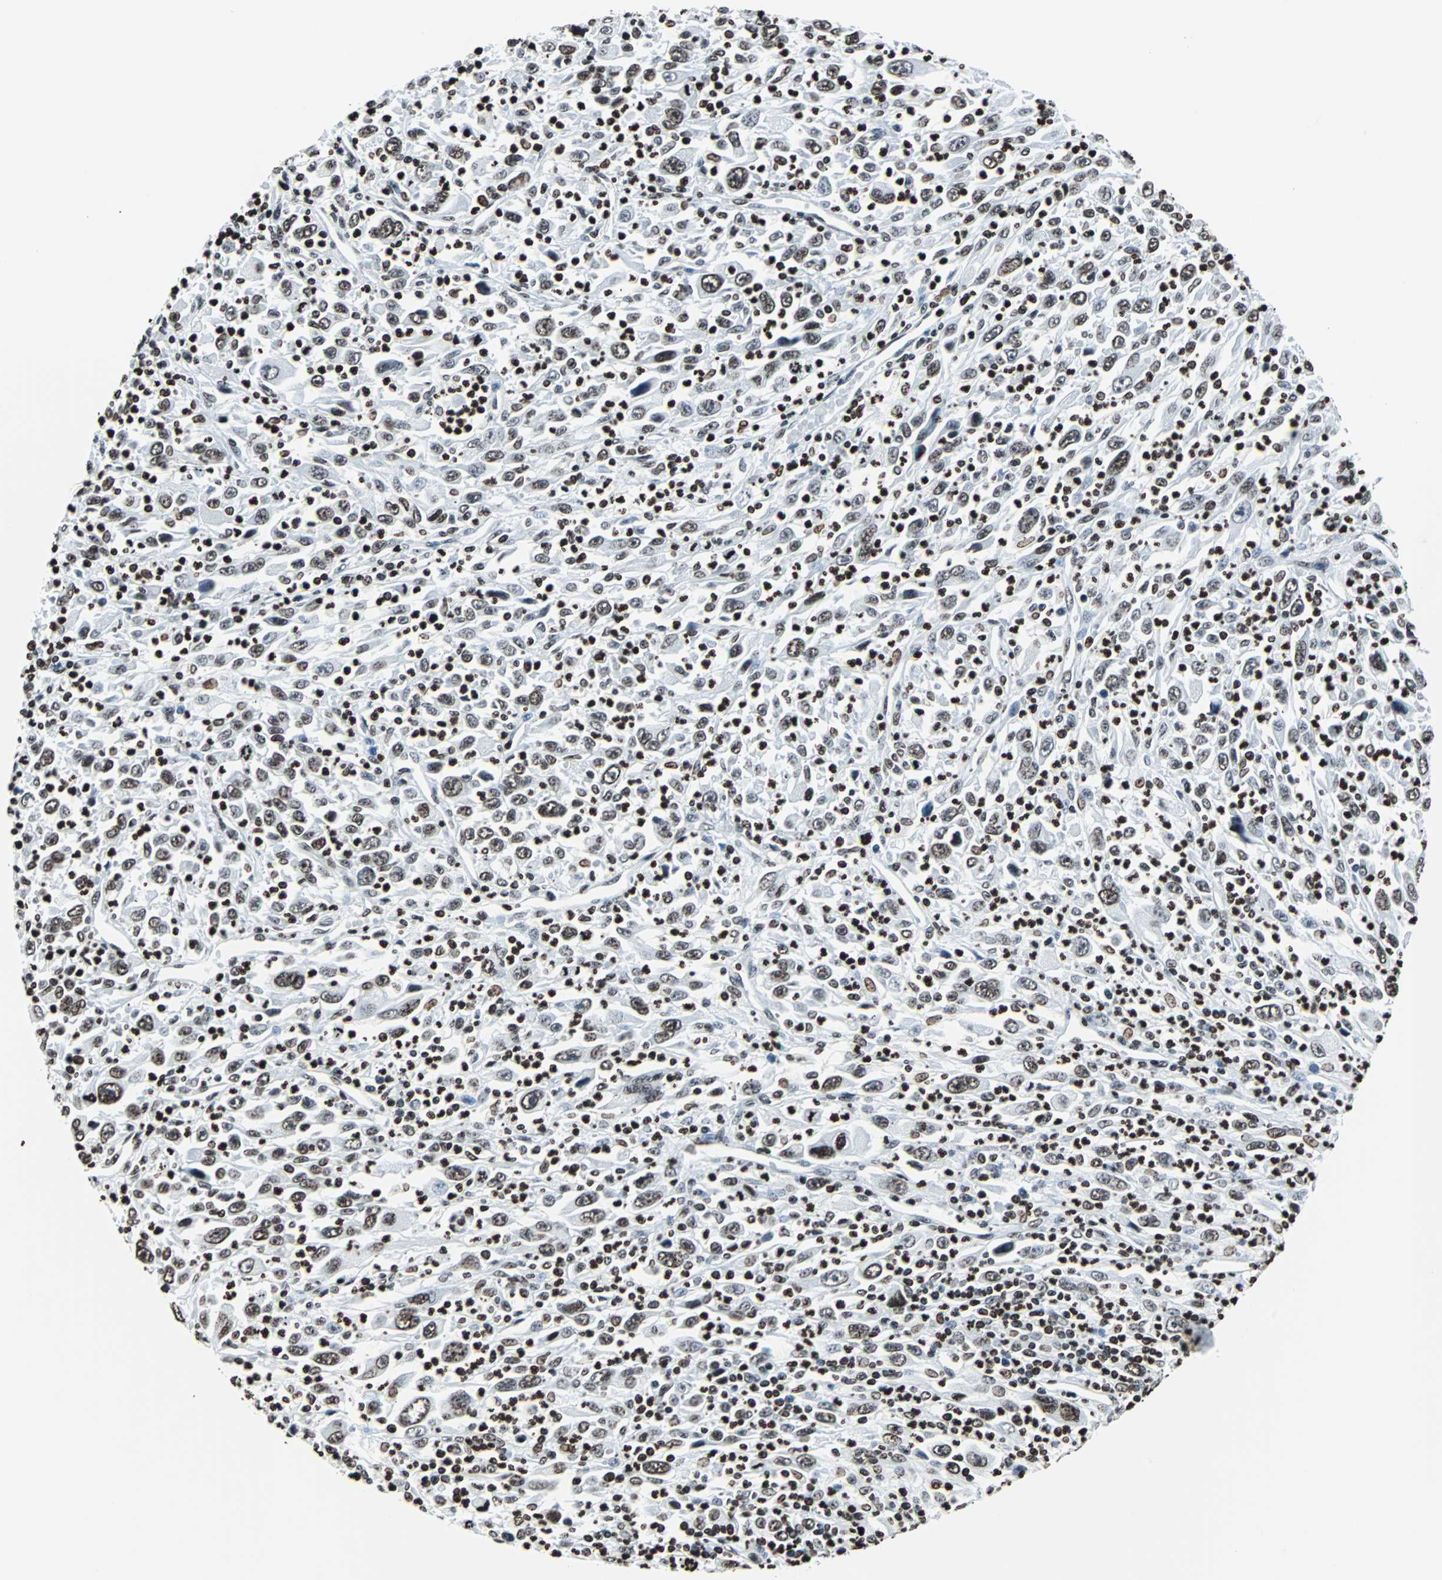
{"staining": {"intensity": "moderate", "quantity": ">75%", "location": "nuclear"}, "tissue": "melanoma", "cell_type": "Tumor cells", "image_type": "cancer", "snomed": [{"axis": "morphology", "description": "Malignant melanoma, Metastatic site"}, {"axis": "topography", "description": "Skin"}], "caption": "Immunohistochemical staining of human melanoma reveals moderate nuclear protein positivity in about >75% of tumor cells. The staining is performed using DAB (3,3'-diaminobenzidine) brown chromogen to label protein expression. The nuclei are counter-stained blue using hematoxylin.", "gene": "H2BC18", "patient": {"sex": "female", "age": 56}}